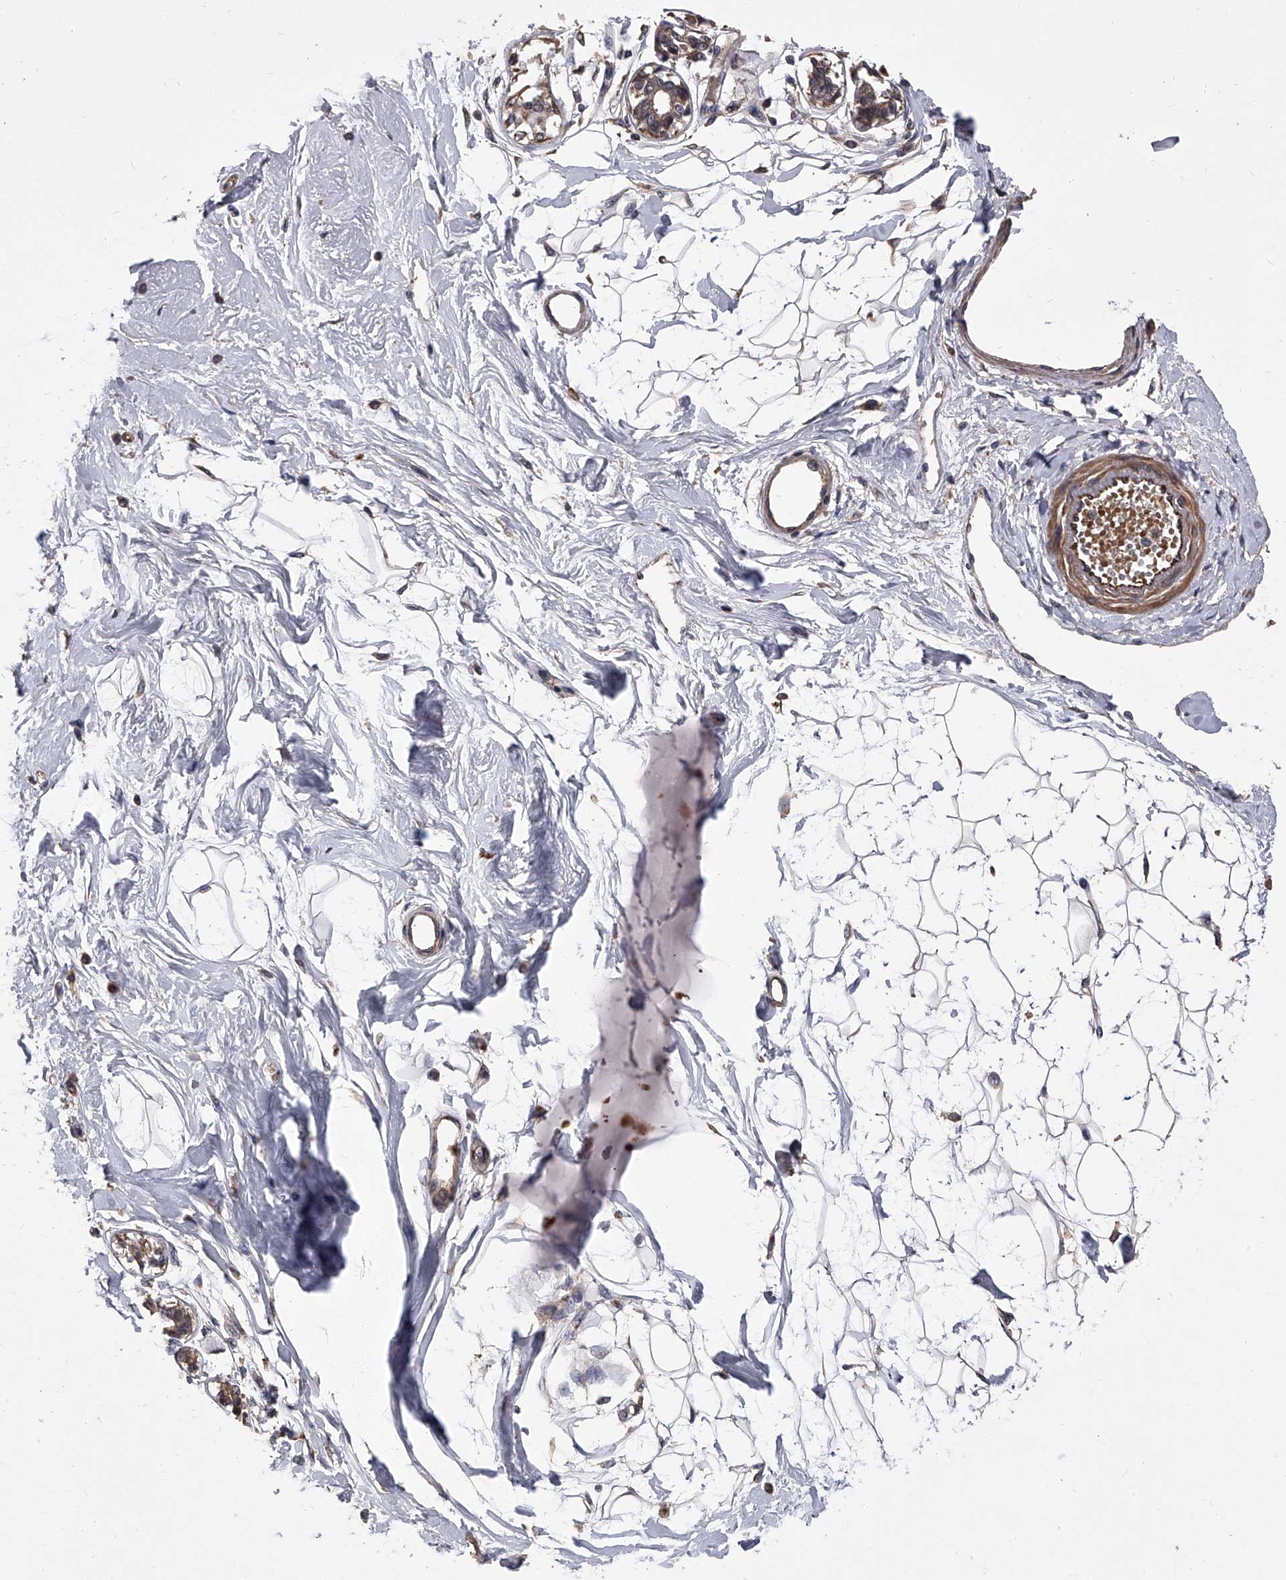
{"staining": {"intensity": "negative", "quantity": "none", "location": "none"}, "tissue": "breast", "cell_type": "Adipocytes", "image_type": "normal", "snomed": [{"axis": "morphology", "description": "Normal tissue, NOS"}, {"axis": "topography", "description": "Breast"}], "caption": "IHC image of benign breast stained for a protein (brown), which displays no expression in adipocytes.", "gene": "STK36", "patient": {"sex": "female", "age": 45}}